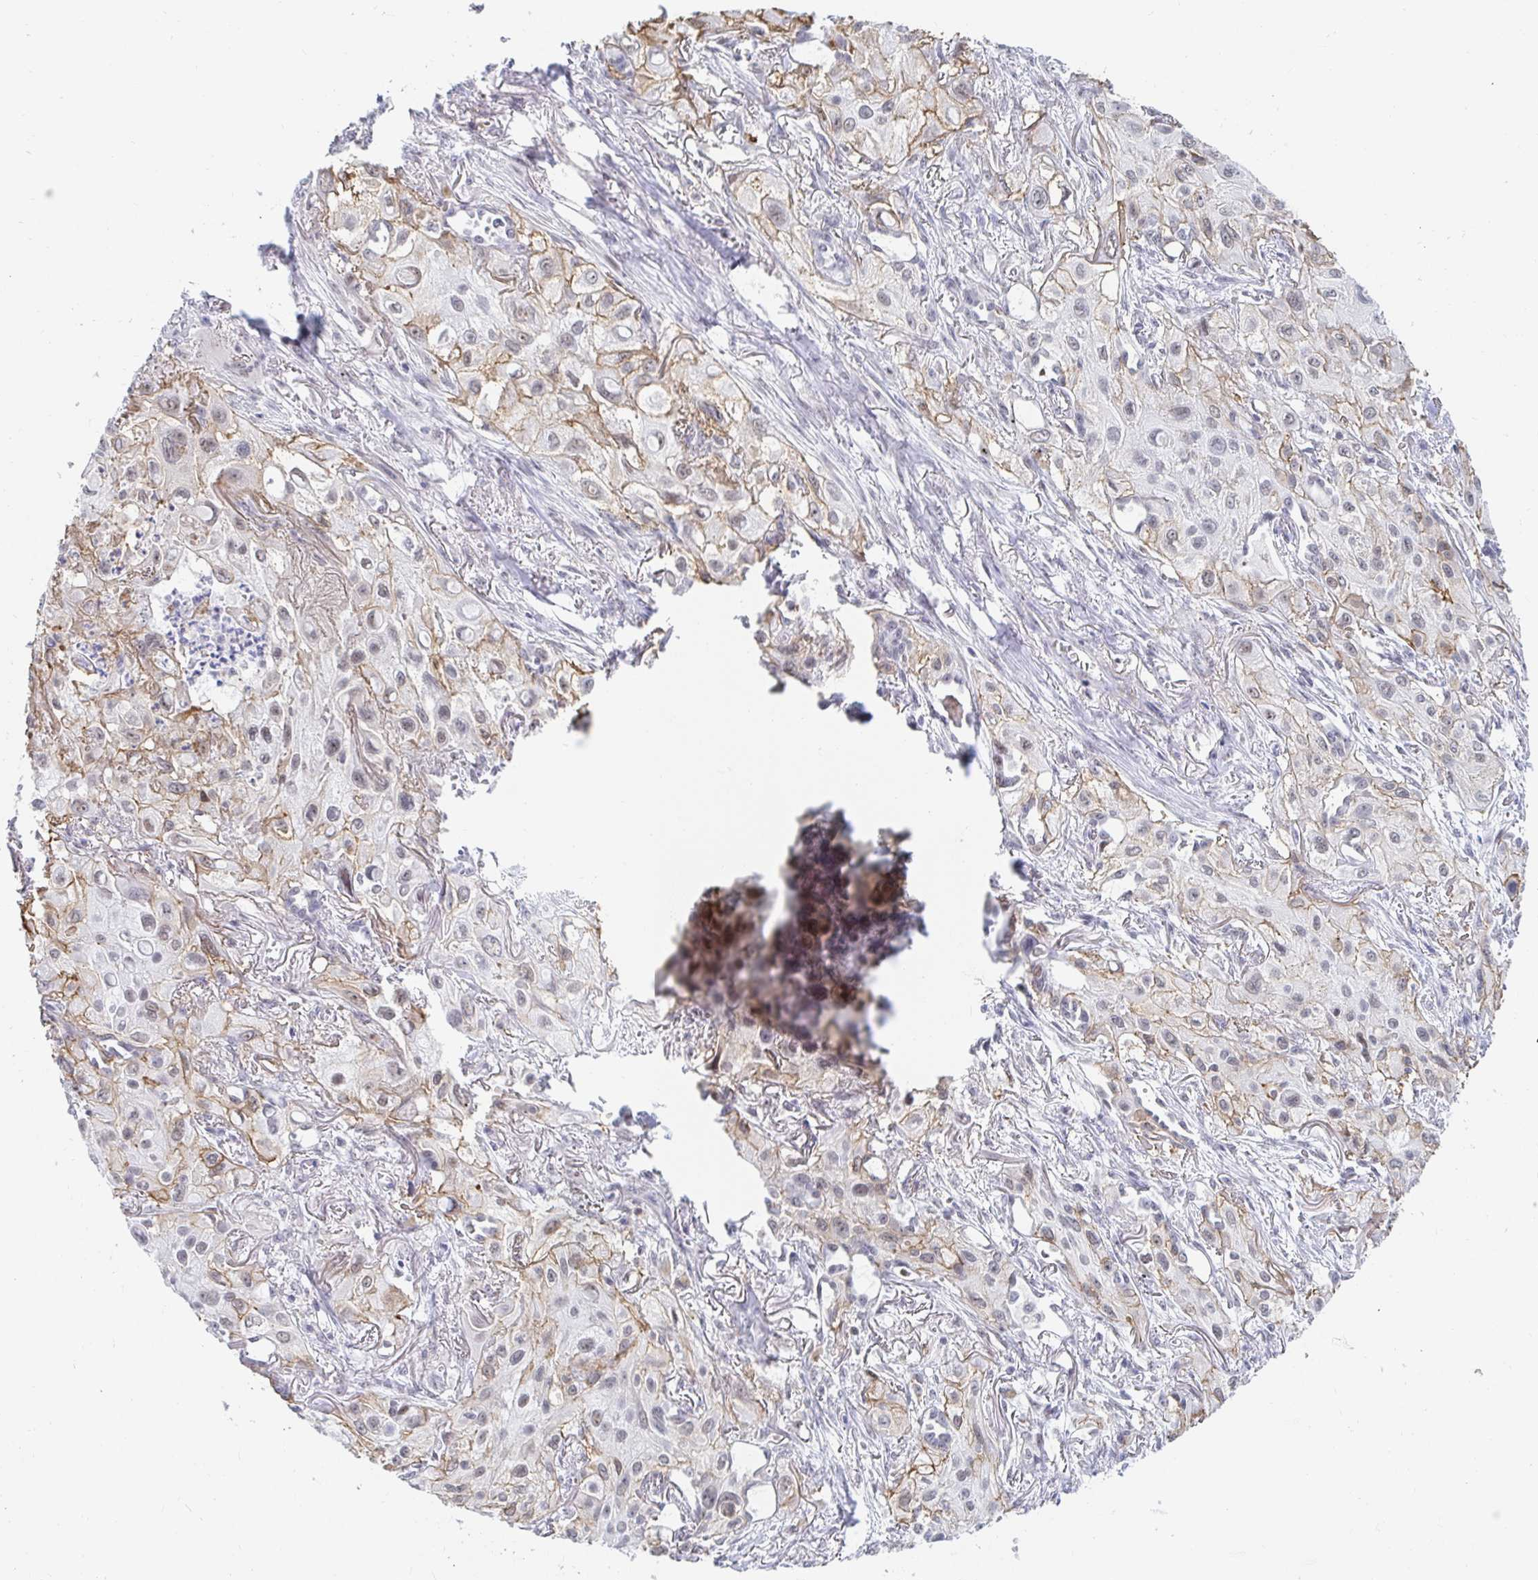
{"staining": {"intensity": "moderate", "quantity": "<25%", "location": "cytoplasmic/membranous"}, "tissue": "lung cancer", "cell_type": "Tumor cells", "image_type": "cancer", "snomed": [{"axis": "morphology", "description": "Squamous cell carcinoma, NOS"}, {"axis": "topography", "description": "Lung"}], "caption": "A micrograph of human lung cancer stained for a protein reveals moderate cytoplasmic/membranous brown staining in tumor cells. (brown staining indicates protein expression, while blue staining denotes nuclei).", "gene": "COL28A1", "patient": {"sex": "male", "age": 71}}